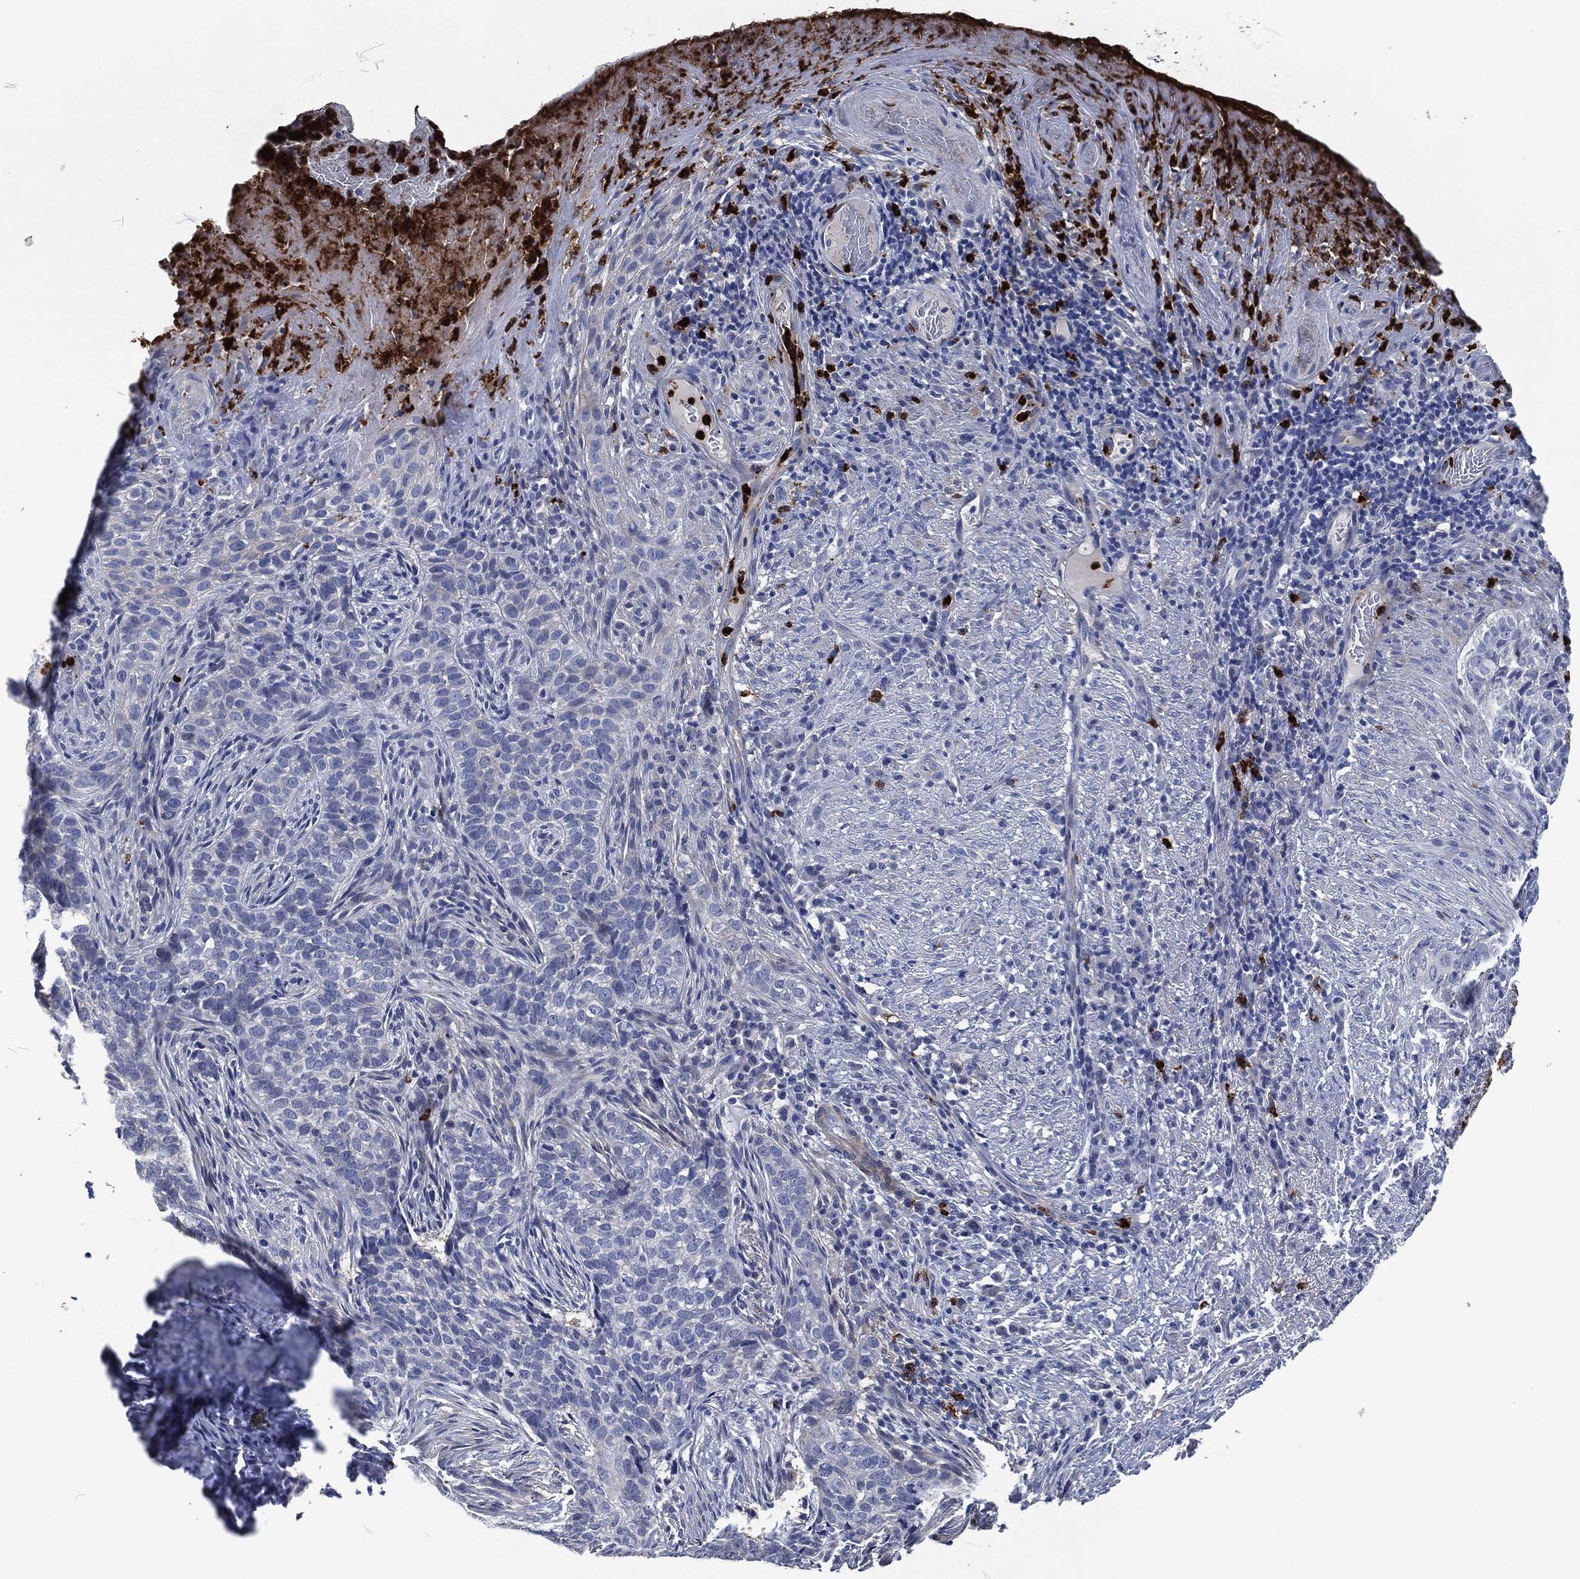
{"staining": {"intensity": "negative", "quantity": "none", "location": "none"}, "tissue": "skin cancer", "cell_type": "Tumor cells", "image_type": "cancer", "snomed": [{"axis": "morphology", "description": "Squamous cell carcinoma, NOS"}, {"axis": "topography", "description": "Skin"}], "caption": "Photomicrograph shows no protein staining in tumor cells of skin squamous cell carcinoma tissue.", "gene": "MPO", "patient": {"sex": "male", "age": 88}}